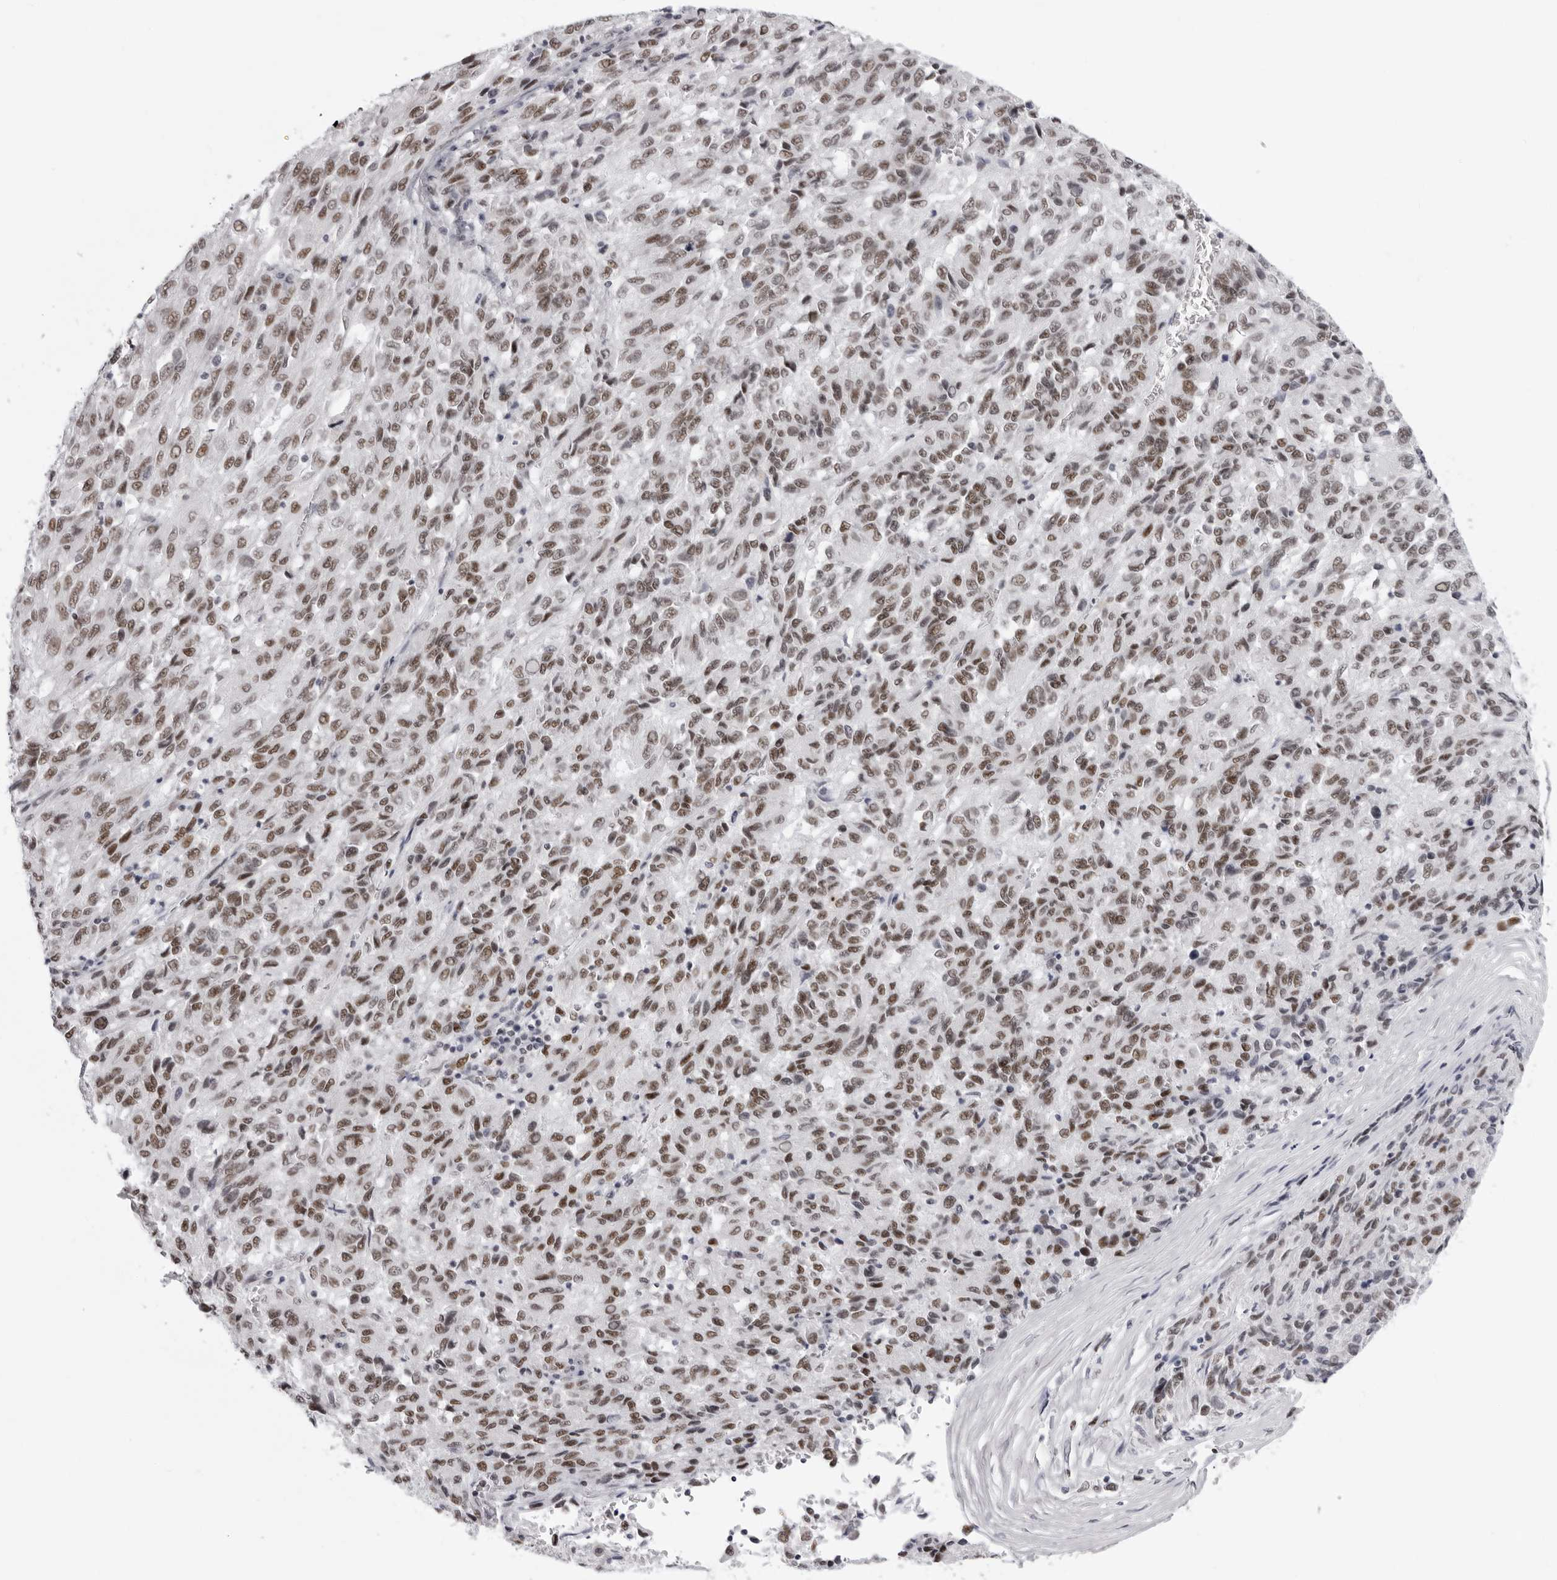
{"staining": {"intensity": "weak", "quantity": ">75%", "location": "nuclear"}, "tissue": "melanoma", "cell_type": "Tumor cells", "image_type": "cancer", "snomed": [{"axis": "morphology", "description": "Malignant melanoma, Metastatic site"}, {"axis": "topography", "description": "Lung"}], "caption": "Human malignant melanoma (metastatic site) stained with a brown dye shows weak nuclear positive expression in about >75% of tumor cells.", "gene": "IRF2BP2", "patient": {"sex": "male", "age": 64}}